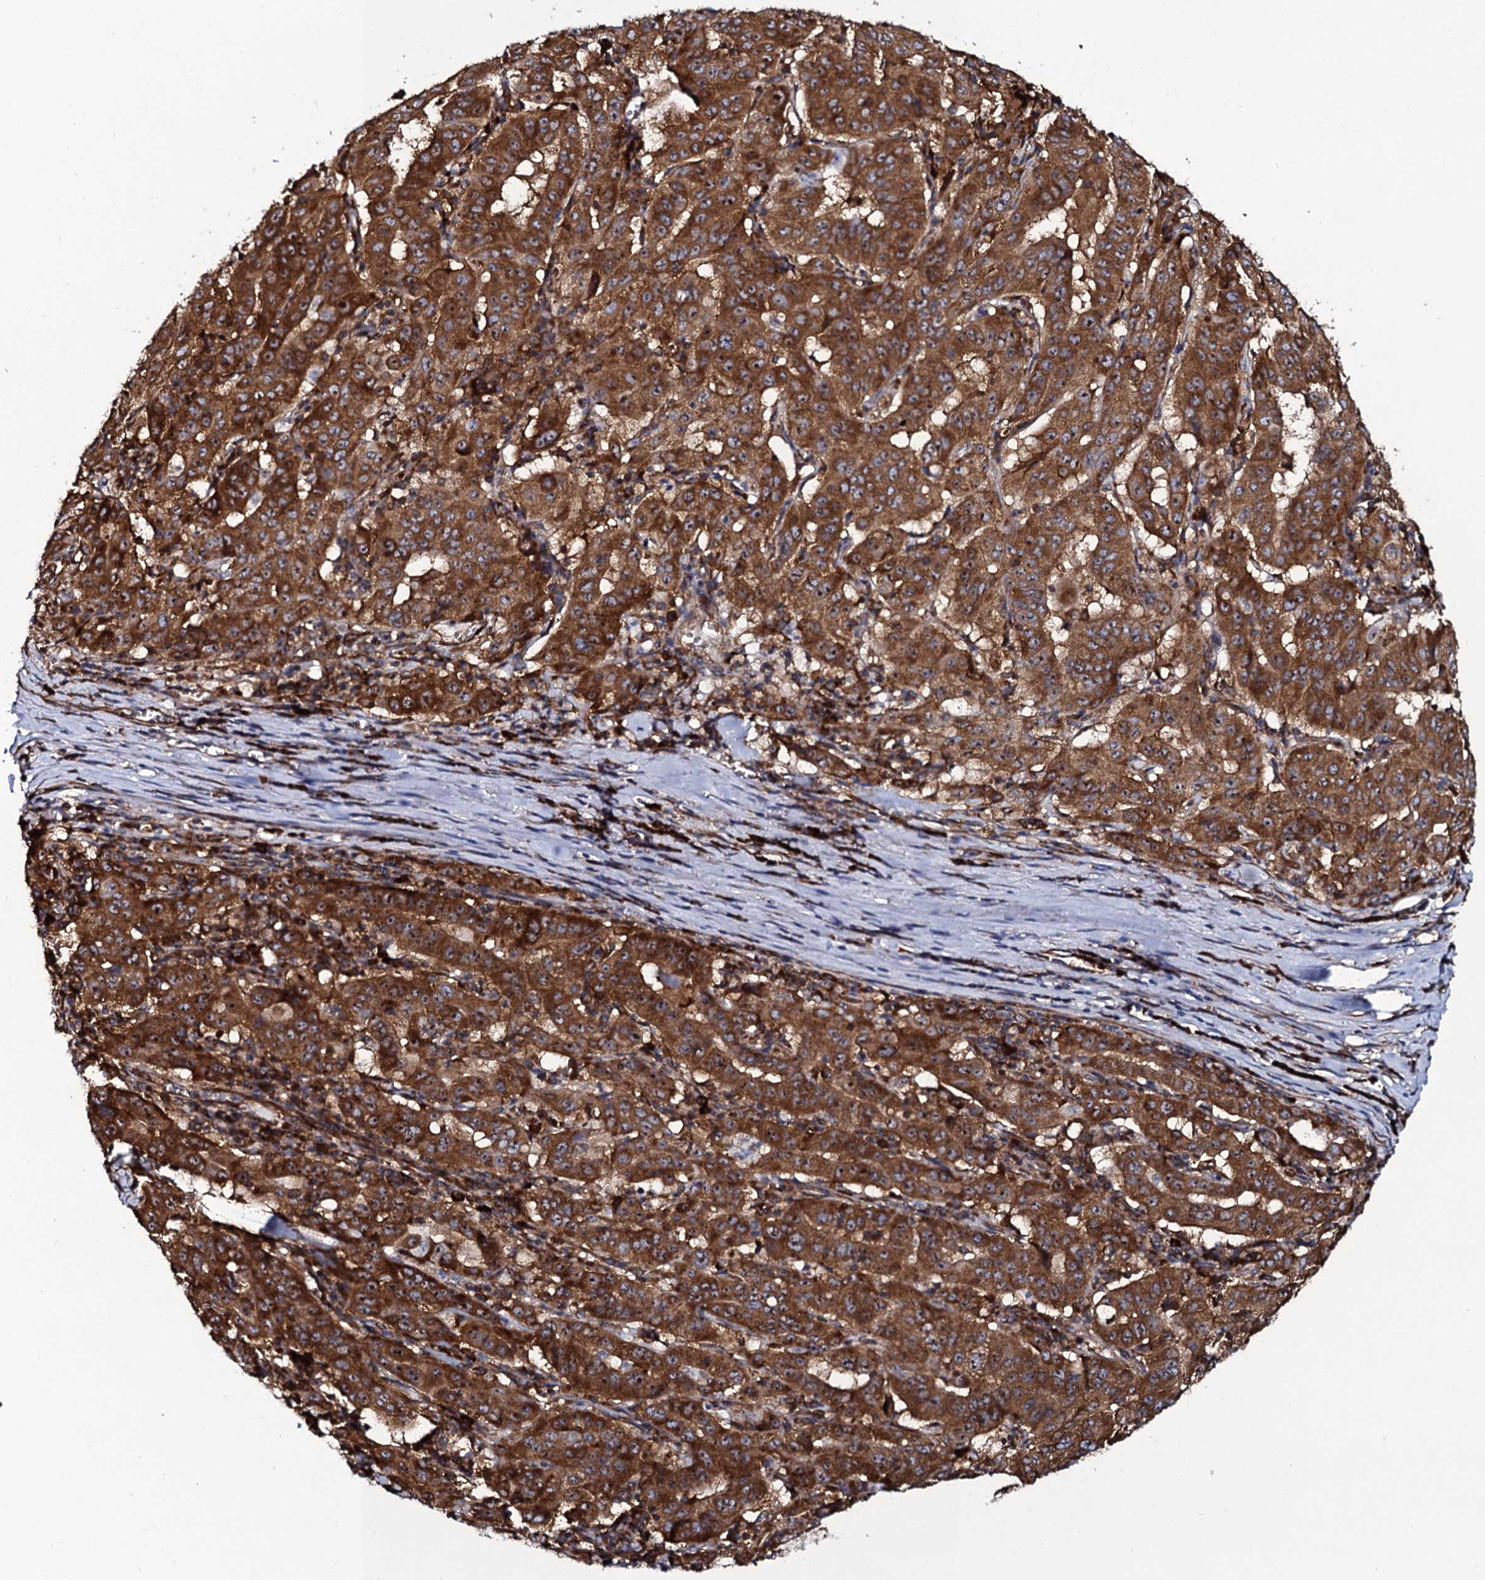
{"staining": {"intensity": "strong", "quantity": ">75%", "location": "cytoplasmic/membranous"}, "tissue": "pancreatic cancer", "cell_type": "Tumor cells", "image_type": "cancer", "snomed": [{"axis": "morphology", "description": "Adenocarcinoma, NOS"}, {"axis": "topography", "description": "Pancreas"}], "caption": "Strong cytoplasmic/membranous positivity for a protein is present in about >75% of tumor cells of adenocarcinoma (pancreatic) using immunohistochemistry (IHC).", "gene": "SPTY2D1", "patient": {"sex": "male", "age": 63}}